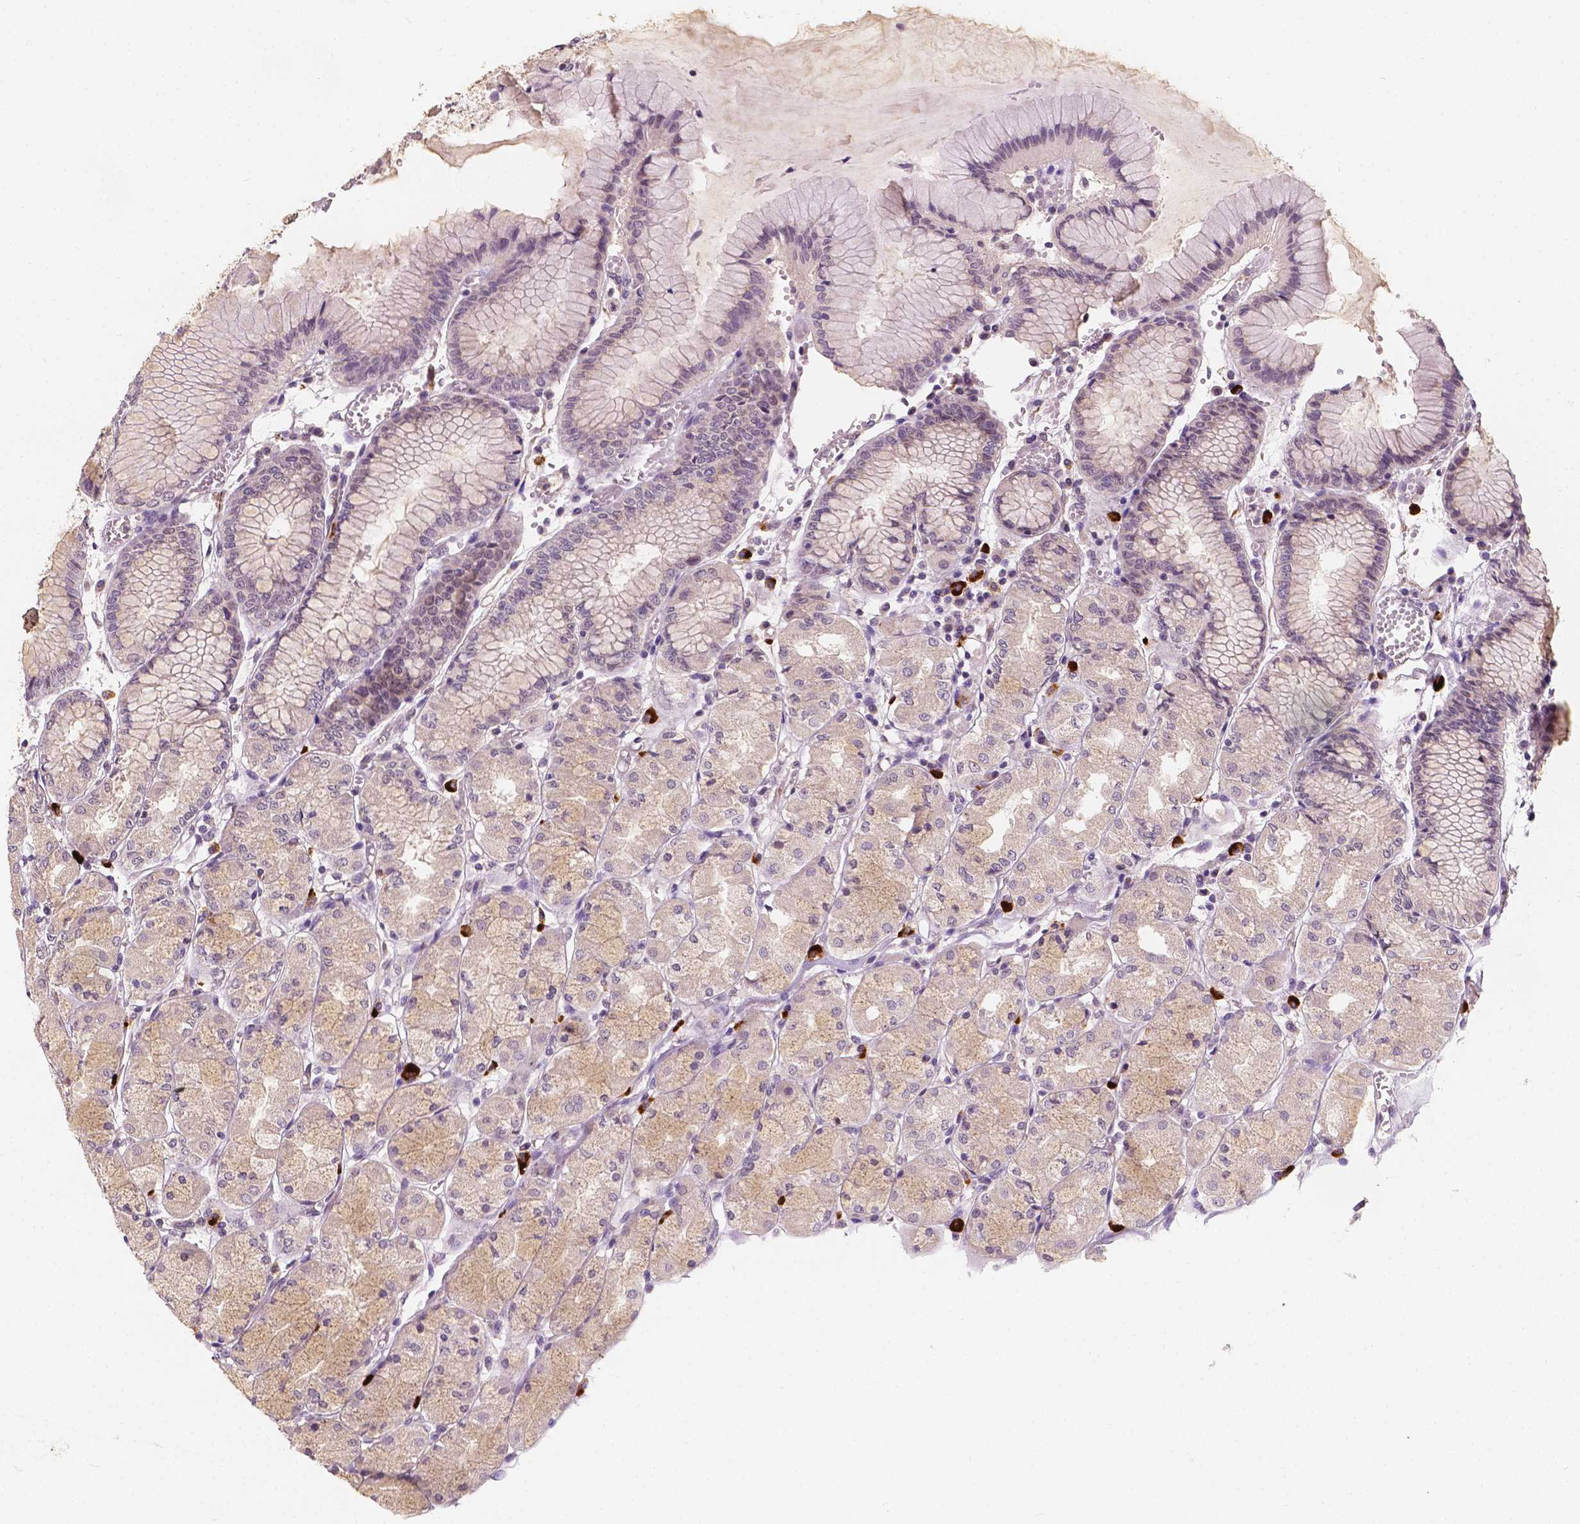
{"staining": {"intensity": "weak", "quantity": "<25%", "location": "cytoplasmic/membranous"}, "tissue": "stomach", "cell_type": "Glandular cells", "image_type": "normal", "snomed": [{"axis": "morphology", "description": "Normal tissue, NOS"}, {"axis": "topography", "description": "Stomach, upper"}], "caption": "Protein analysis of benign stomach exhibits no significant expression in glandular cells. (DAB immunohistochemistry (IHC) with hematoxylin counter stain).", "gene": "SIRT2", "patient": {"sex": "male", "age": 69}}